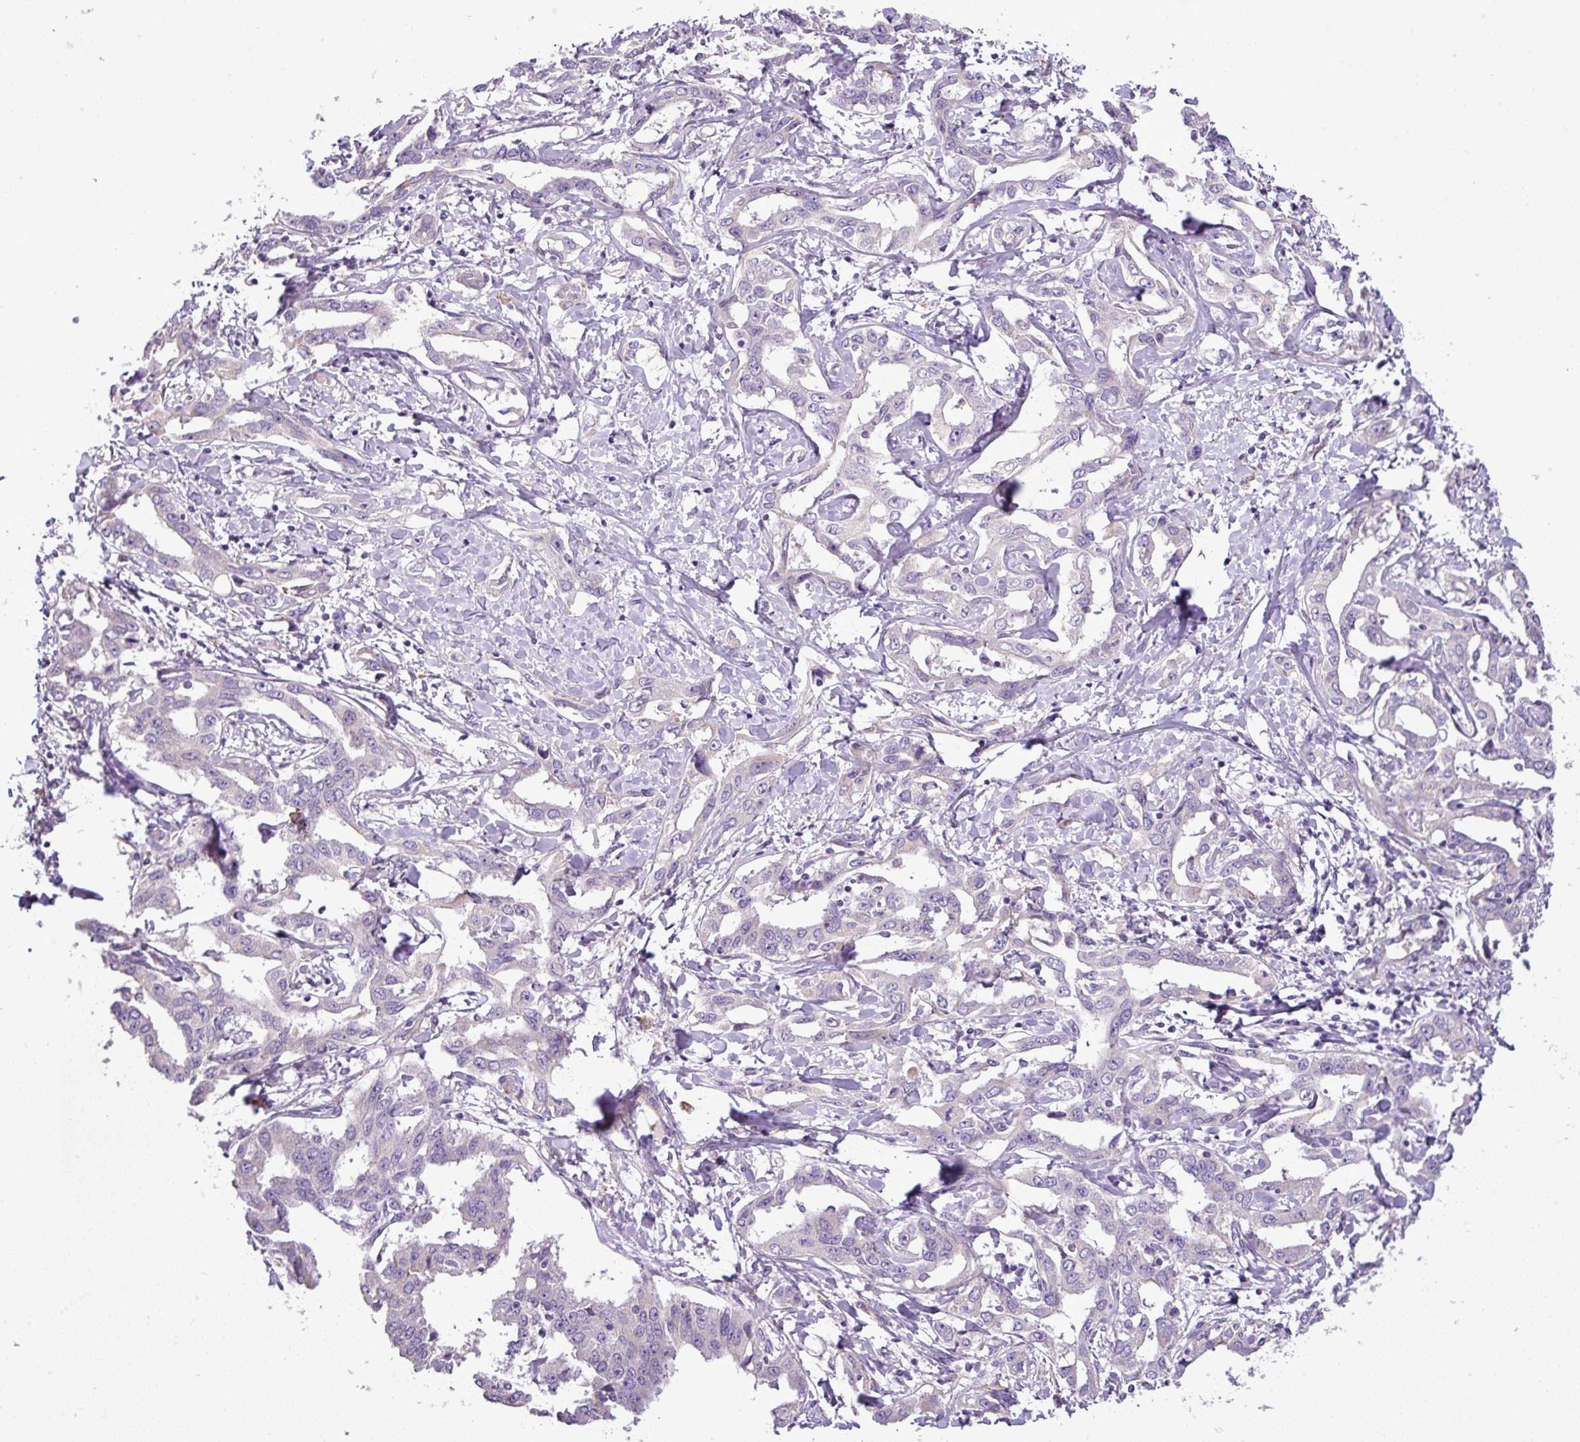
{"staining": {"intensity": "negative", "quantity": "none", "location": "none"}, "tissue": "liver cancer", "cell_type": "Tumor cells", "image_type": "cancer", "snomed": [{"axis": "morphology", "description": "Cholangiocarcinoma"}, {"axis": "topography", "description": "Liver"}], "caption": "Immunohistochemical staining of human liver cancer demonstrates no significant positivity in tumor cells.", "gene": "MOCS3", "patient": {"sex": "male", "age": 59}}